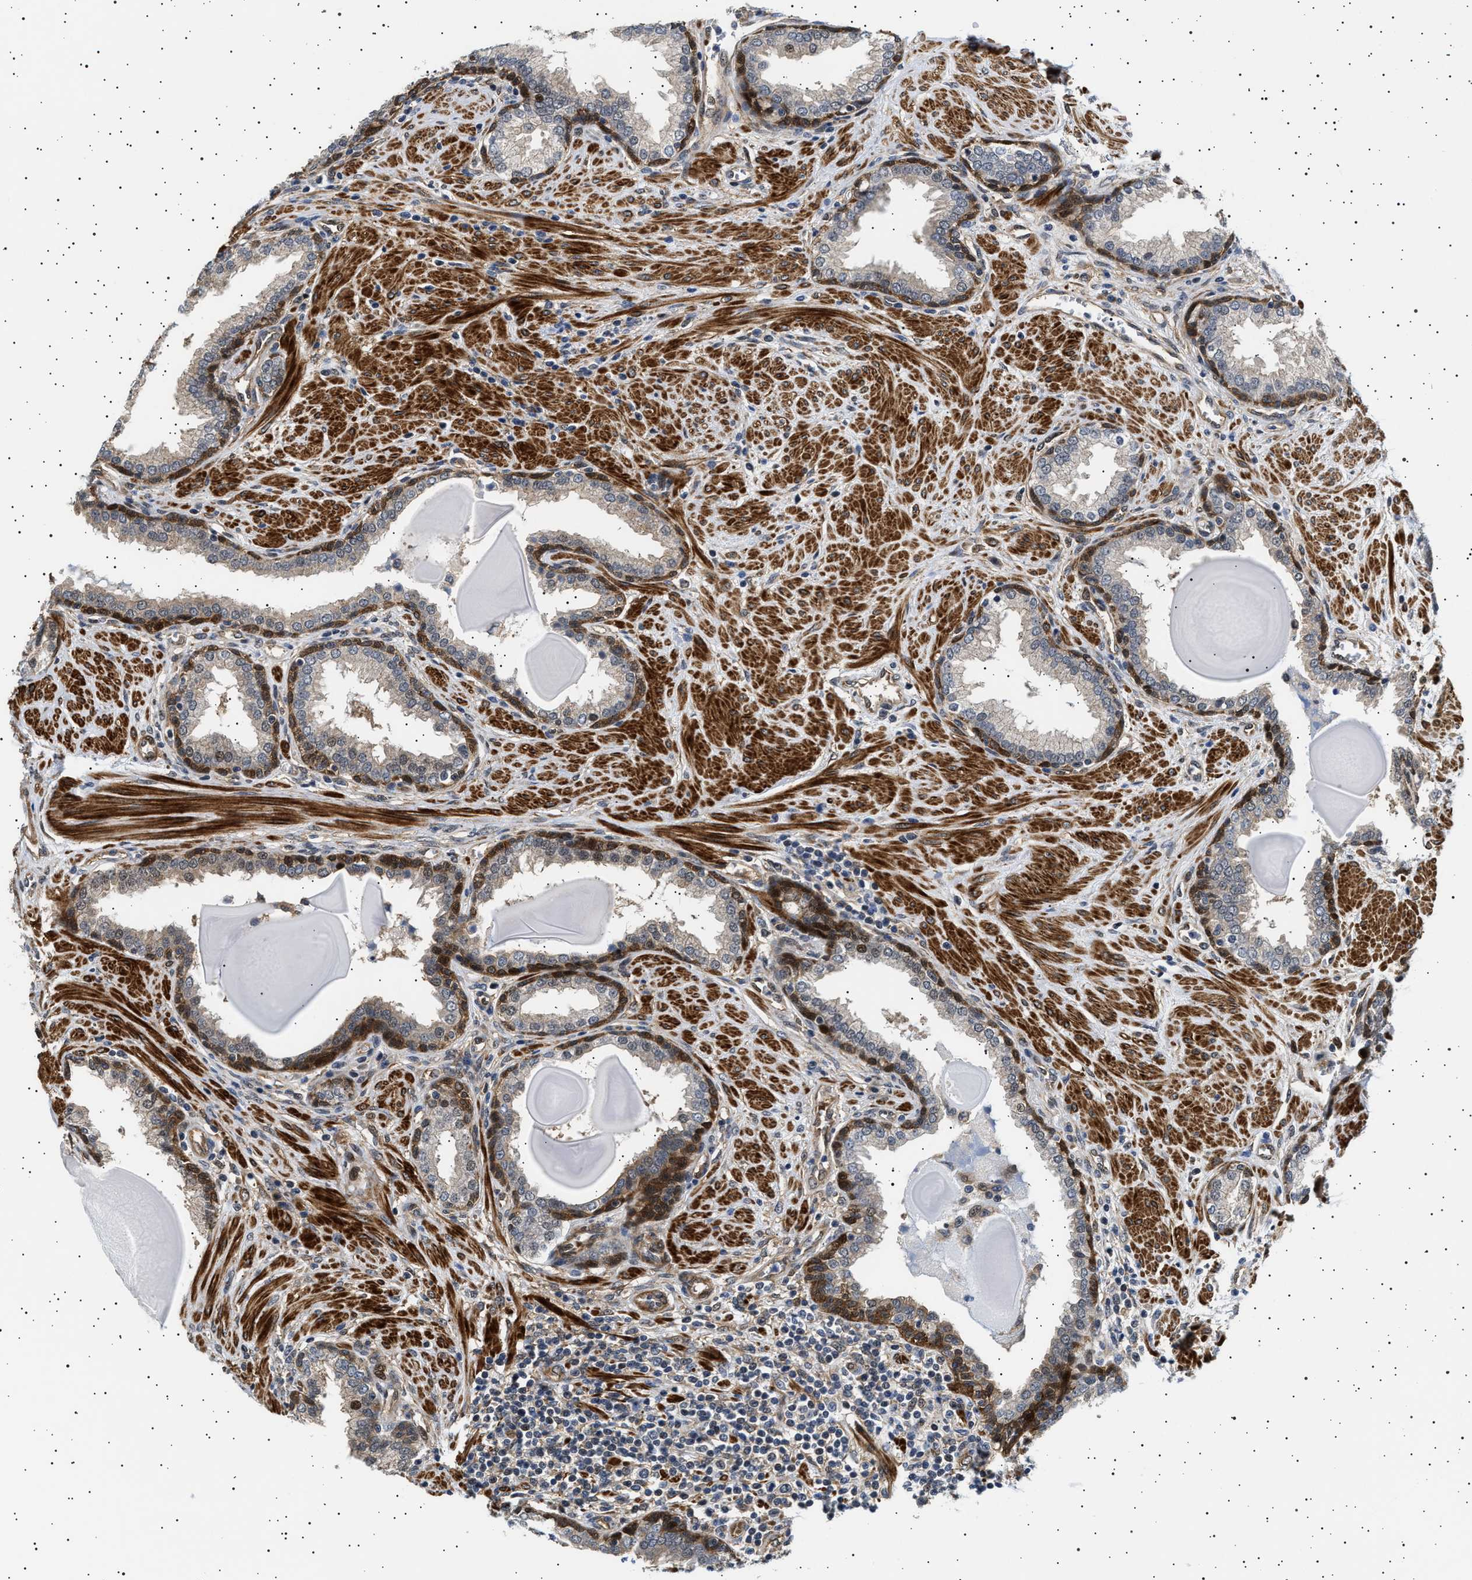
{"staining": {"intensity": "moderate", "quantity": "25%-75%", "location": "cytoplasmic/membranous,nuclear"}, "tissue": "prostate", "cell_type": "Glandular cells", "image_type": "normal", "snomed": [{"axis": "morphology", "description": "Normal tissue, NOS"}, {"axis": "topography", "description": "Prostate"}], "caption": "IHC (DAB) staining of normal prostate reveals moderate cytoplasmic/membranous,nuclear protein expression in about 25%-75% of glandular cells. (DAB = brown stain, brightfield microscopy at high magnification).", "gene": "BAG3", "patient": {"sex": "male", "age": 51}}